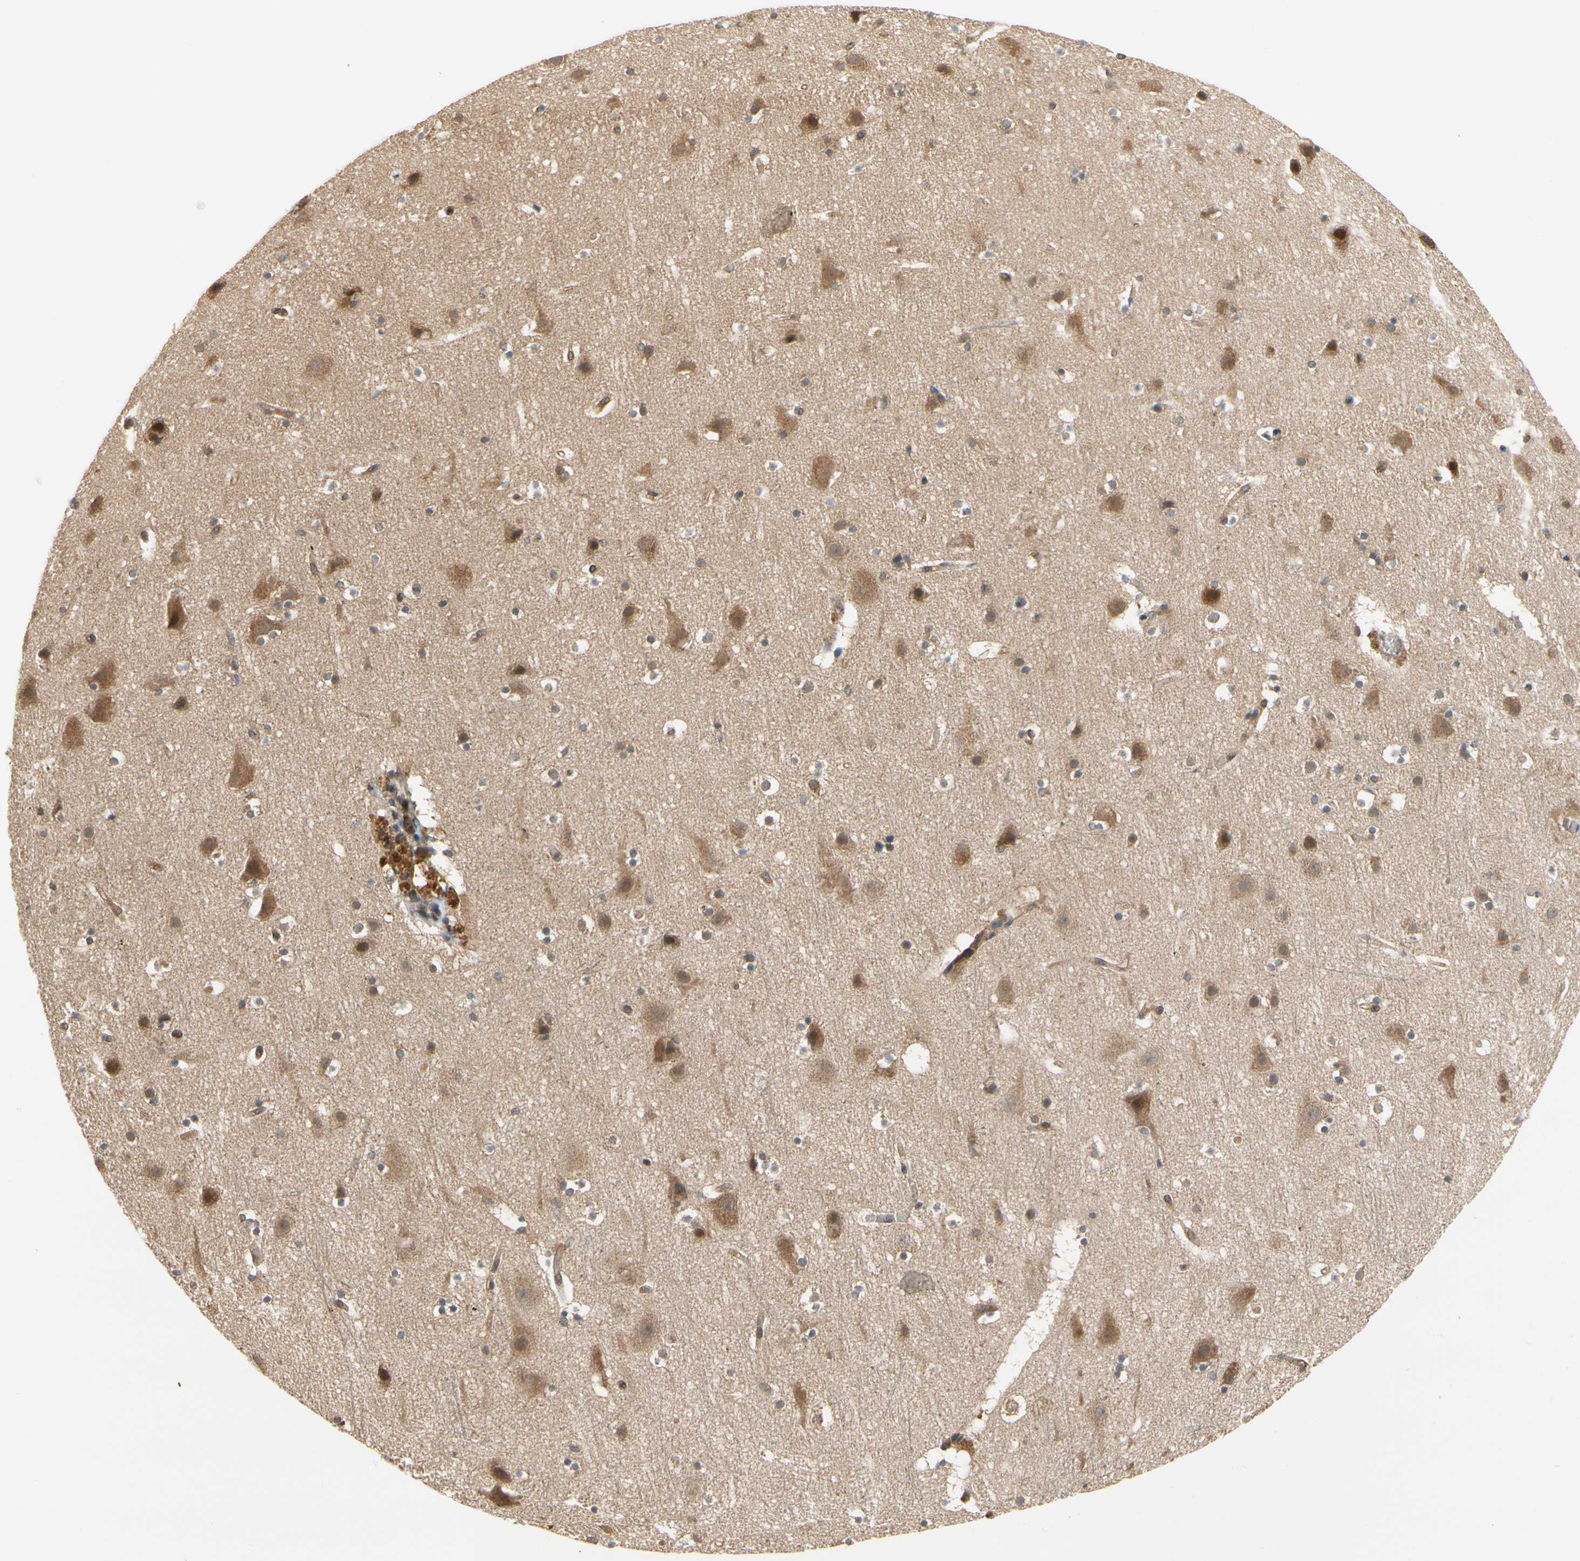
{"staining": {"intensity": "moderate", "quantity": ">75%", "location": "cytoplasmic/membranous"}, "tissue": "cerebral cortex", "cell_type": "Endothelial cells", "image_type": "normal", "snomed": [{"axis": "morphology", "description": "Normal tissue, NOS"}, {"axis": "topography", "description": "Cerebral cortex"}], "caption": "Immunohistochemistry histopathology image of unremarkable cerebral cortex: human cerebral cortex stained using immunohistochemistry (IHC) exhibits medium levels of moderate protein expression localized specifically in the cytoplasmic/membranous of endothelial cells, appearing as a cytoplasmic/membranous brown color.", "gene": "TDRP", "patient": {"sex": "male", "age": 45}}